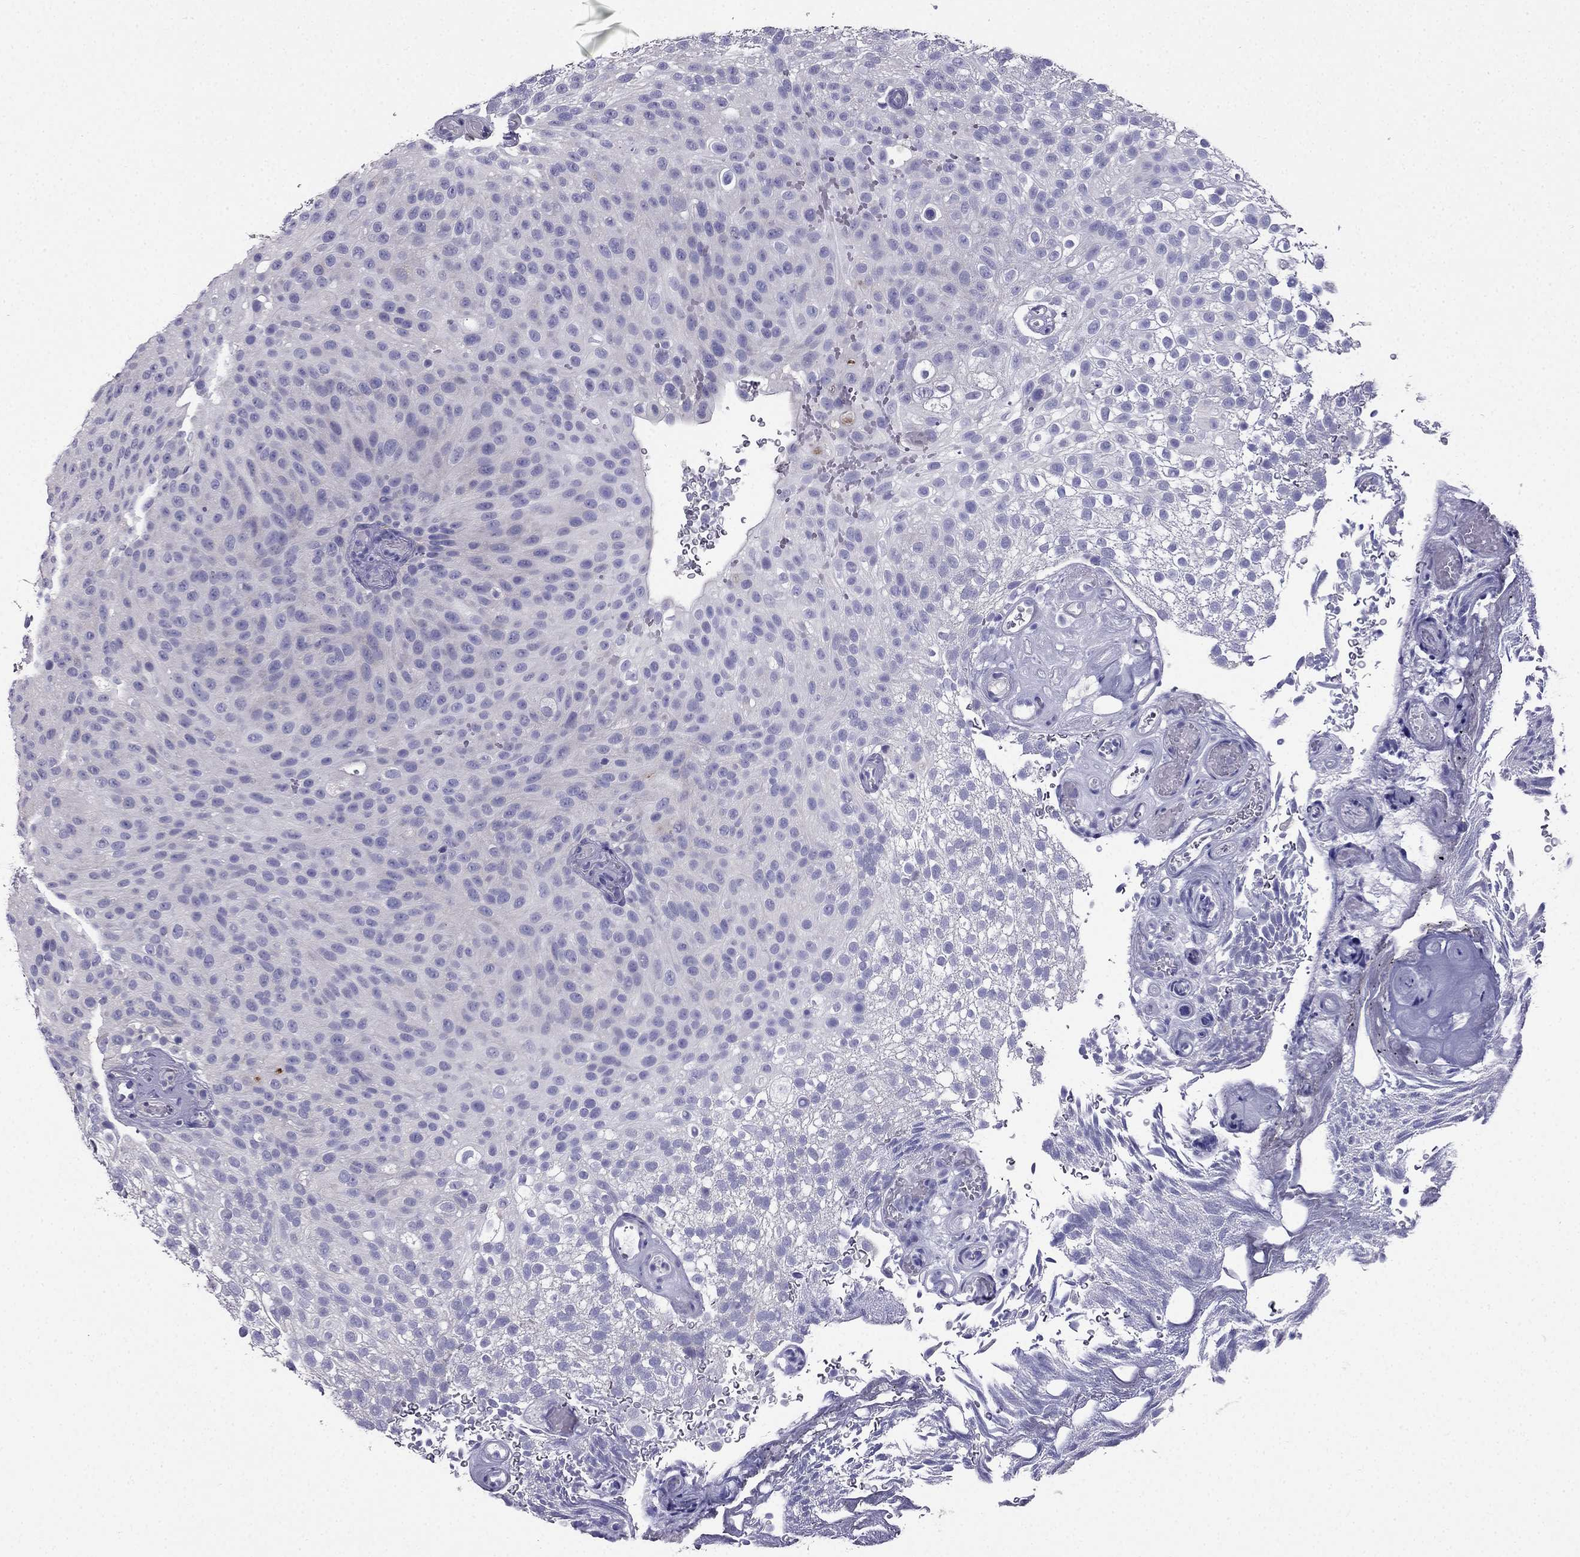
{"staining": {"intensity": "negative", "quantity": "none", "location": "none"}, "tissue": "urothelial cancer", "cell_type": "Tumor cells", "image_type": "cancer", "snomed": [{"axis": "morphology", "description": "Urothelial carcinoma, Low grade"}, {"axis": "topography", "description": "Urinary bladder"}], "caption": "Immunohistochemistry (IHC) image of urothelial carcinoma (low-grade) stained for a protein (brown), which displays no staining in tumor cells.", "gene": "PTH", "patient": {"sex": "male", "age": 78}}